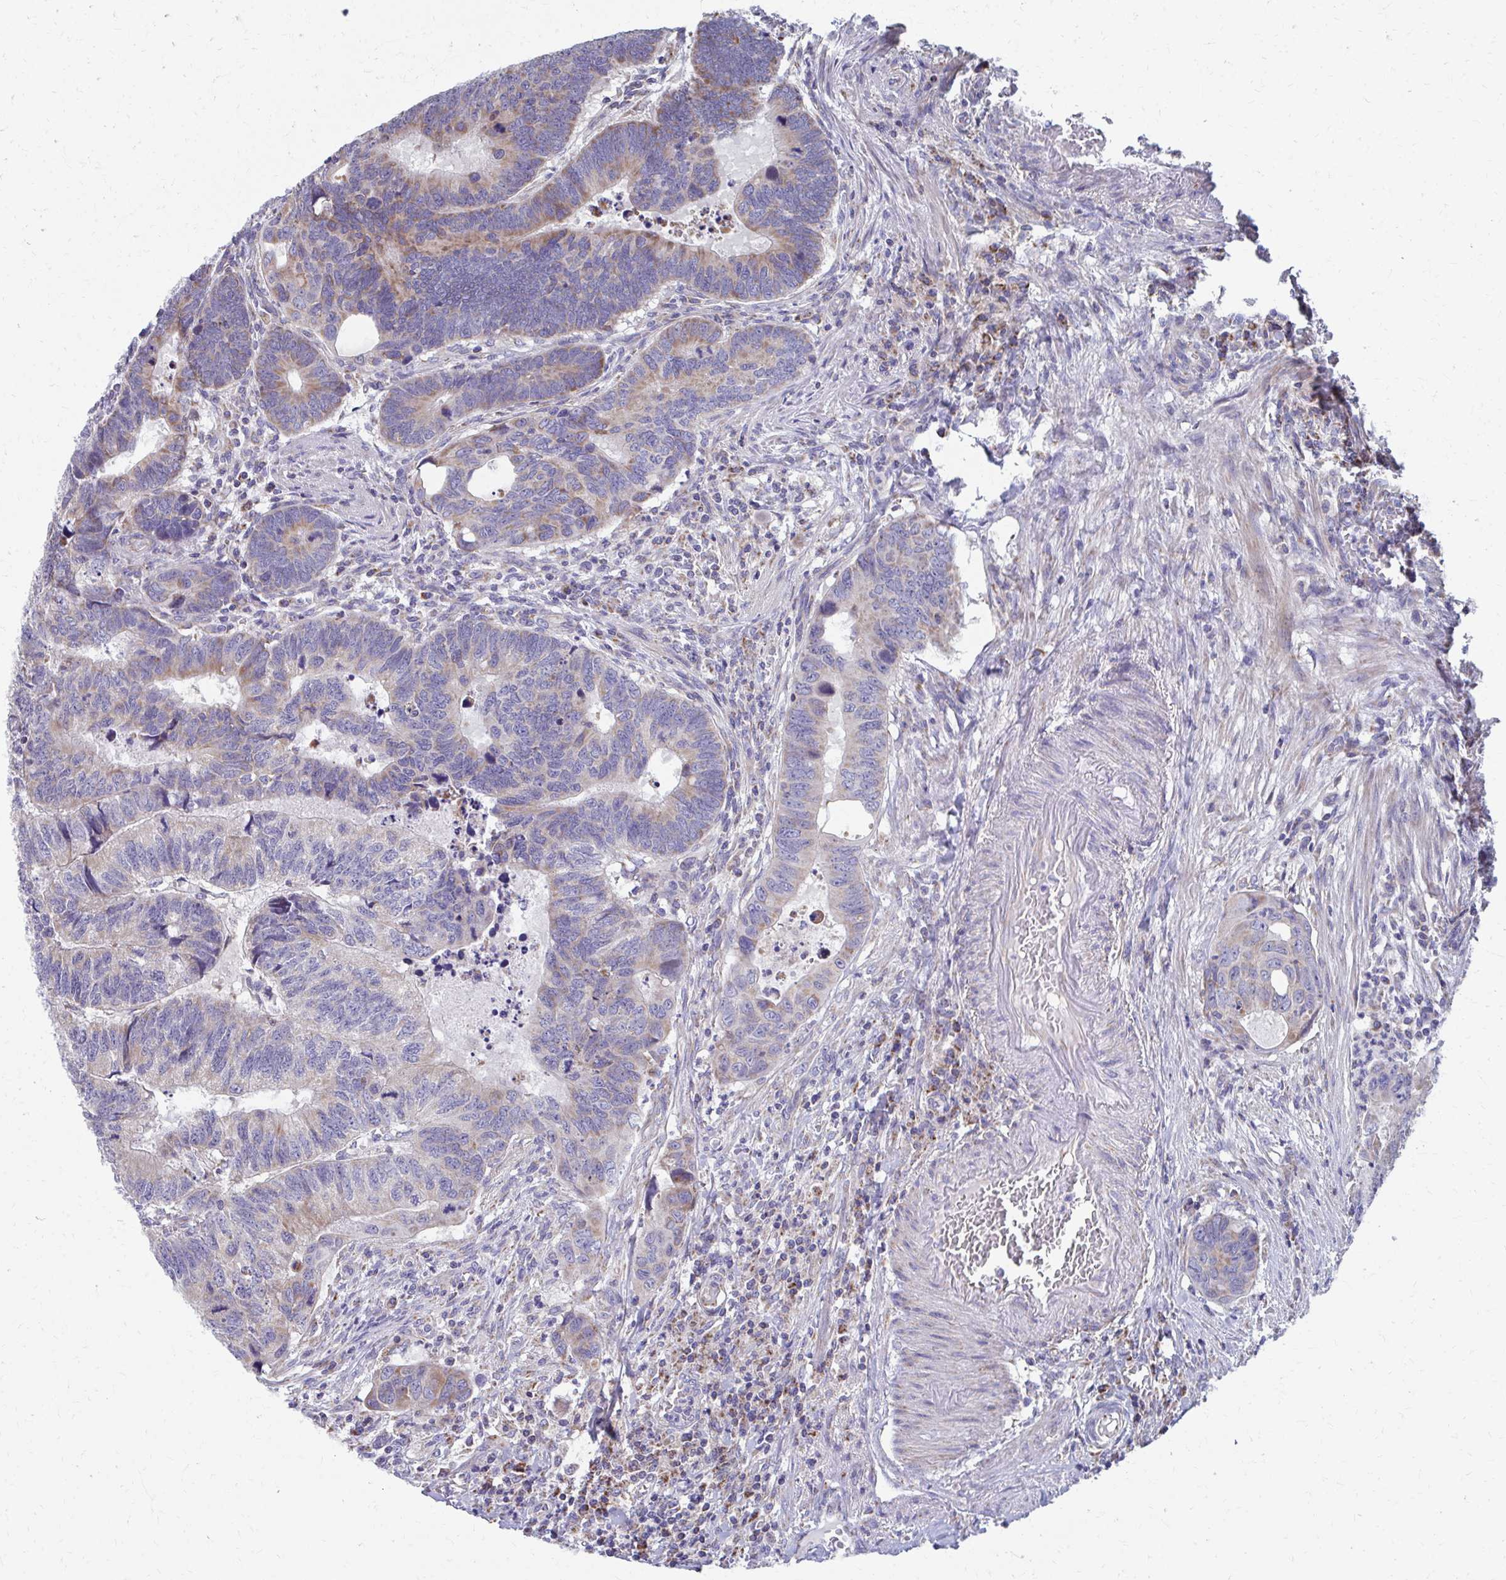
{"staining": {"intensity": "weak", "quantity": "25%-75%", "location": "cytoplasmic/membranous"}, "tissue": "colorectal cancer", "cell_type": "Tumor cells", "image_type": "cancer", "snomed": [{"axis": "morphology", "description": "Adenocarcinoma, NOS"}, {"axis": "topography", "description": "Colon"}], "caption": "The immunohistochemical stain shows weak cytoplasmic/membranous positivity in tumor cells of colorectal cancer tissue. The protein is stained brown, and the nuclei are stained in blue (DAB IHC with brightfield microscopy, high magnification).", "gene": "RCC1L", "patient": {"sex": "male", "age": 62}}